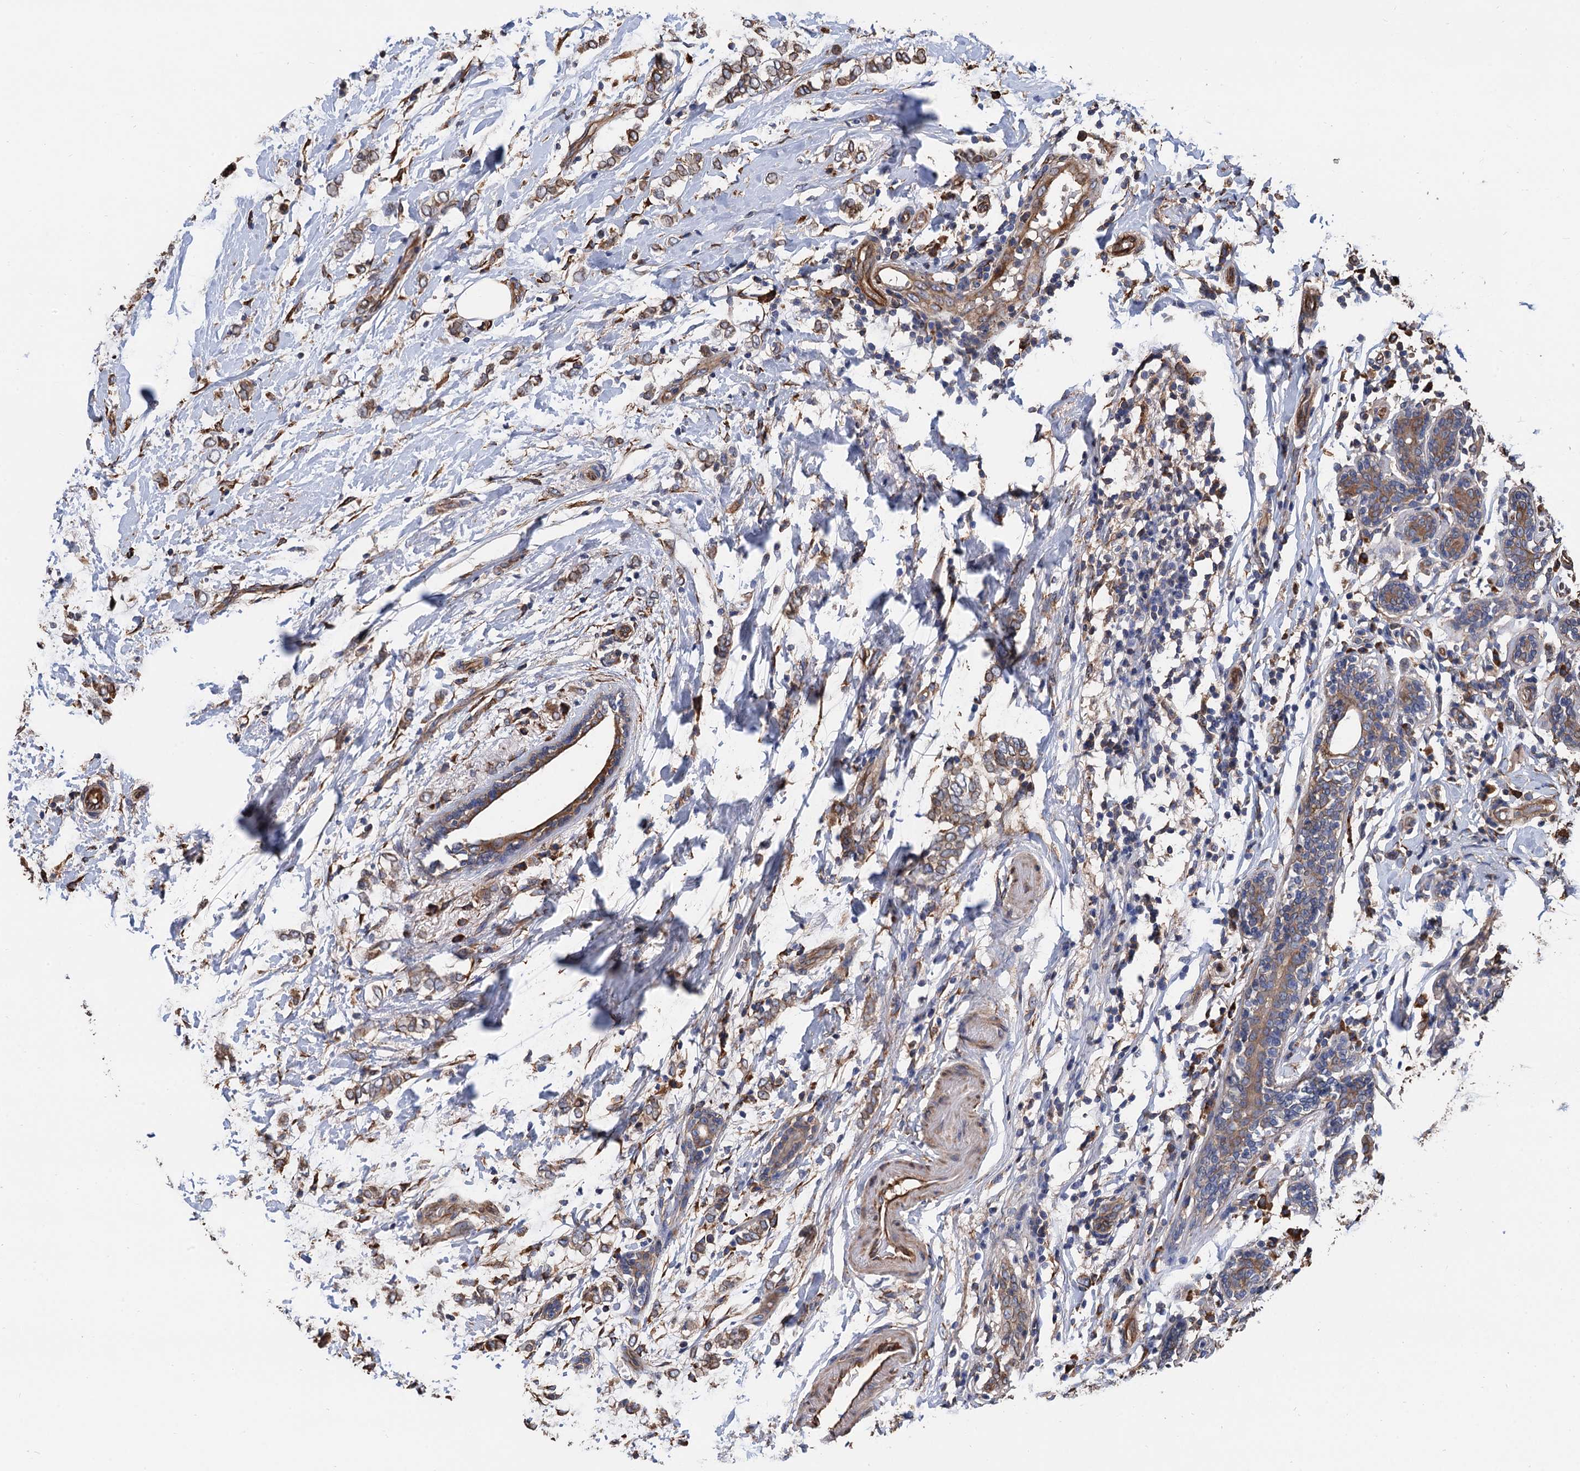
{"staining": {"intensity": "weak", "quantity": ">75%", "location": "cytoplasmic/membranous"}, "tissue": "breast cancer", "cell_type": "Tumor cells", "image_type": "cancer", "snomed": [{"axis": "morphology", "description": "Normal tissue, NOS"}, {"axis": "morphology", "description": "Lobular carcinoma"}, {"axis": "topography", "description": "Breast"}], "caption": "Immunohistochemistry (IHC) (DAB) staining of human breast lobular carcinoma demonstrates weak cytoplasmic/membranous protein staining in about >75% of tumor cells.", "gene": "CNNM1", "patient": {"sex": "female", "age": 47}}